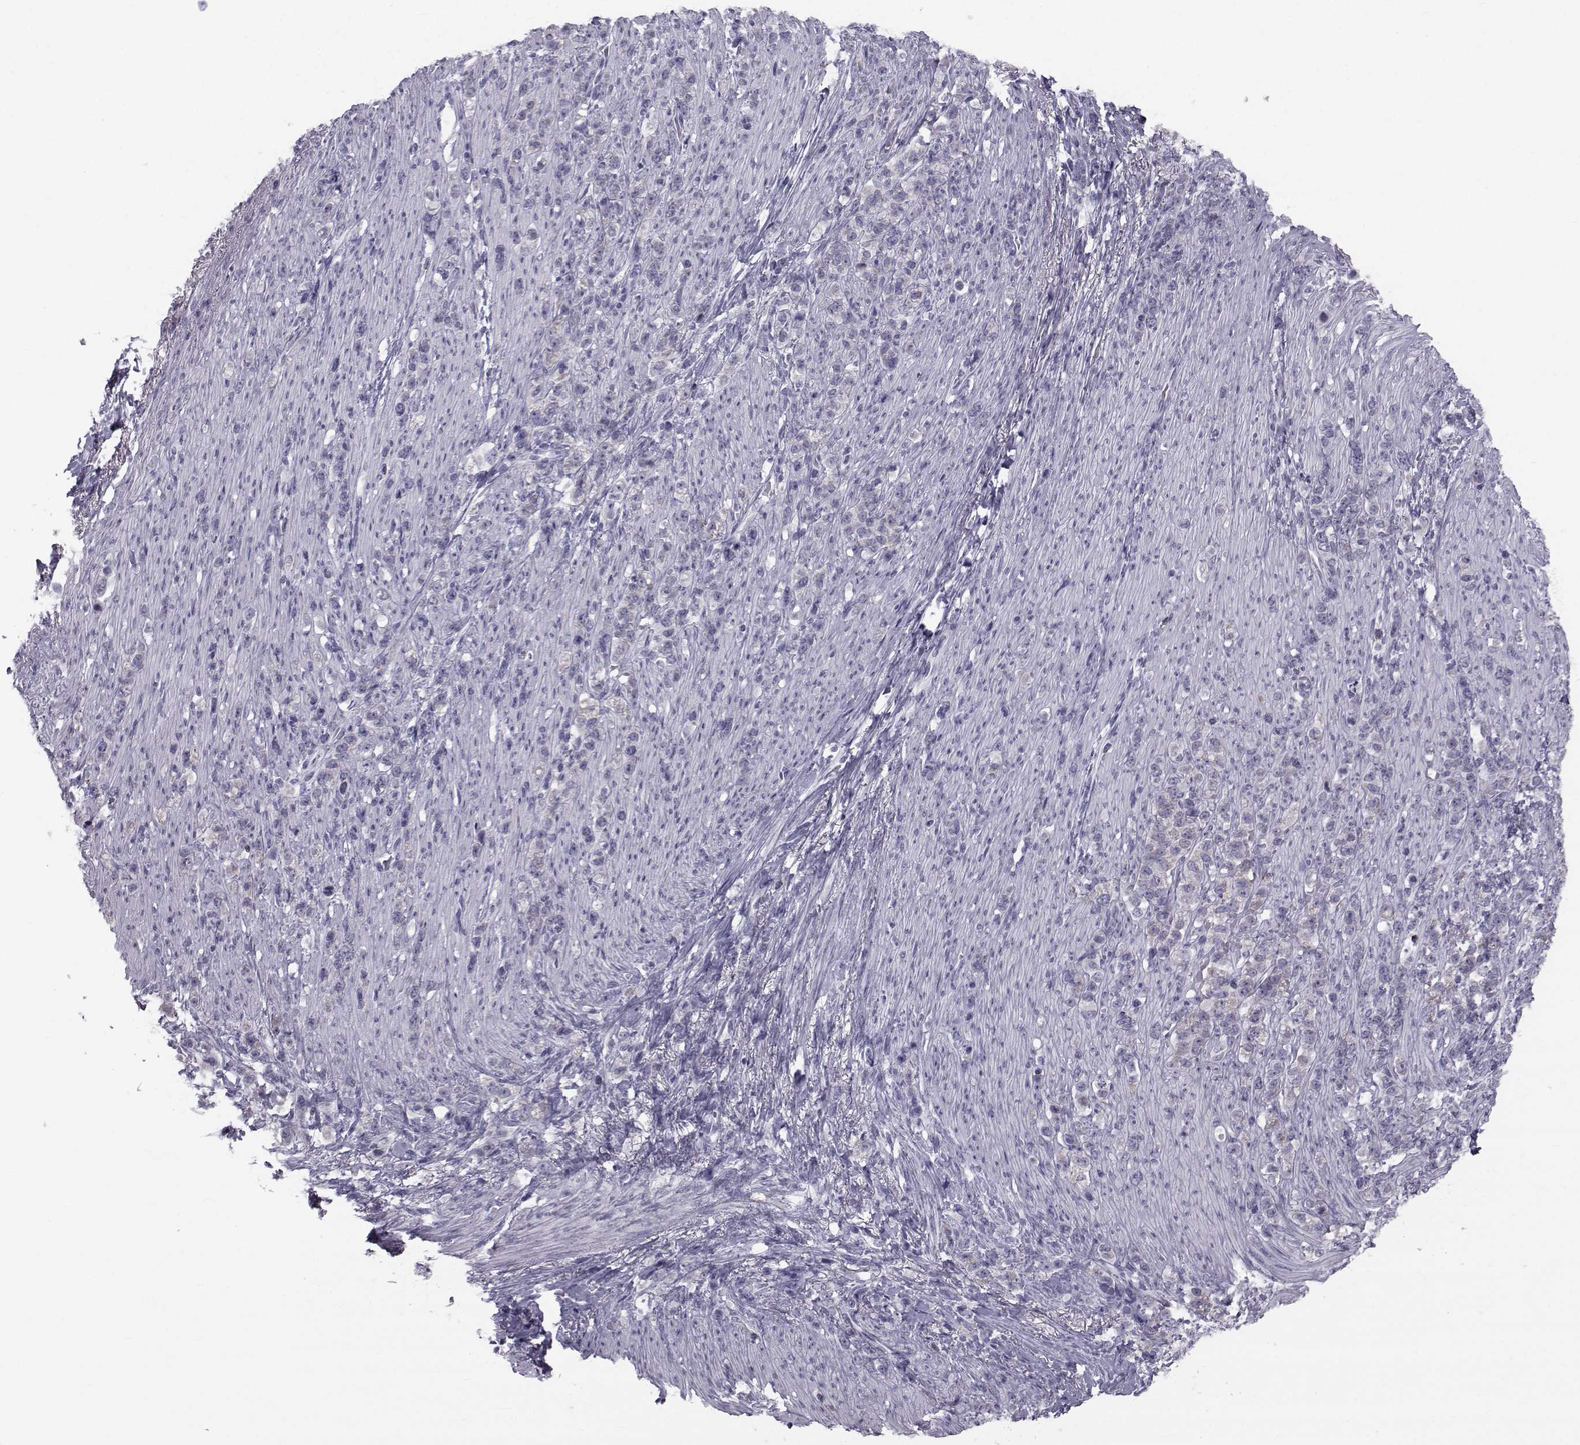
{"staining": {"intensity": "negative", "quantity": "none", "location": "none"}, "tissue": "stomach cancer", "cell_type": "Tumor cells", "image_type": "cancer", "snomed": [{"axis": "morphology", "description": "Adenocarcinoma, NOS"}, {"axis": "topography", "description": "Stomach, lower"}], "caption": "Stomach cancer stained for a protein using immunohistochemistry (IHC) reveals no positivity tumor cells.", "gene": "FDXR", "patient": {"sex": "male", "age": 88}}